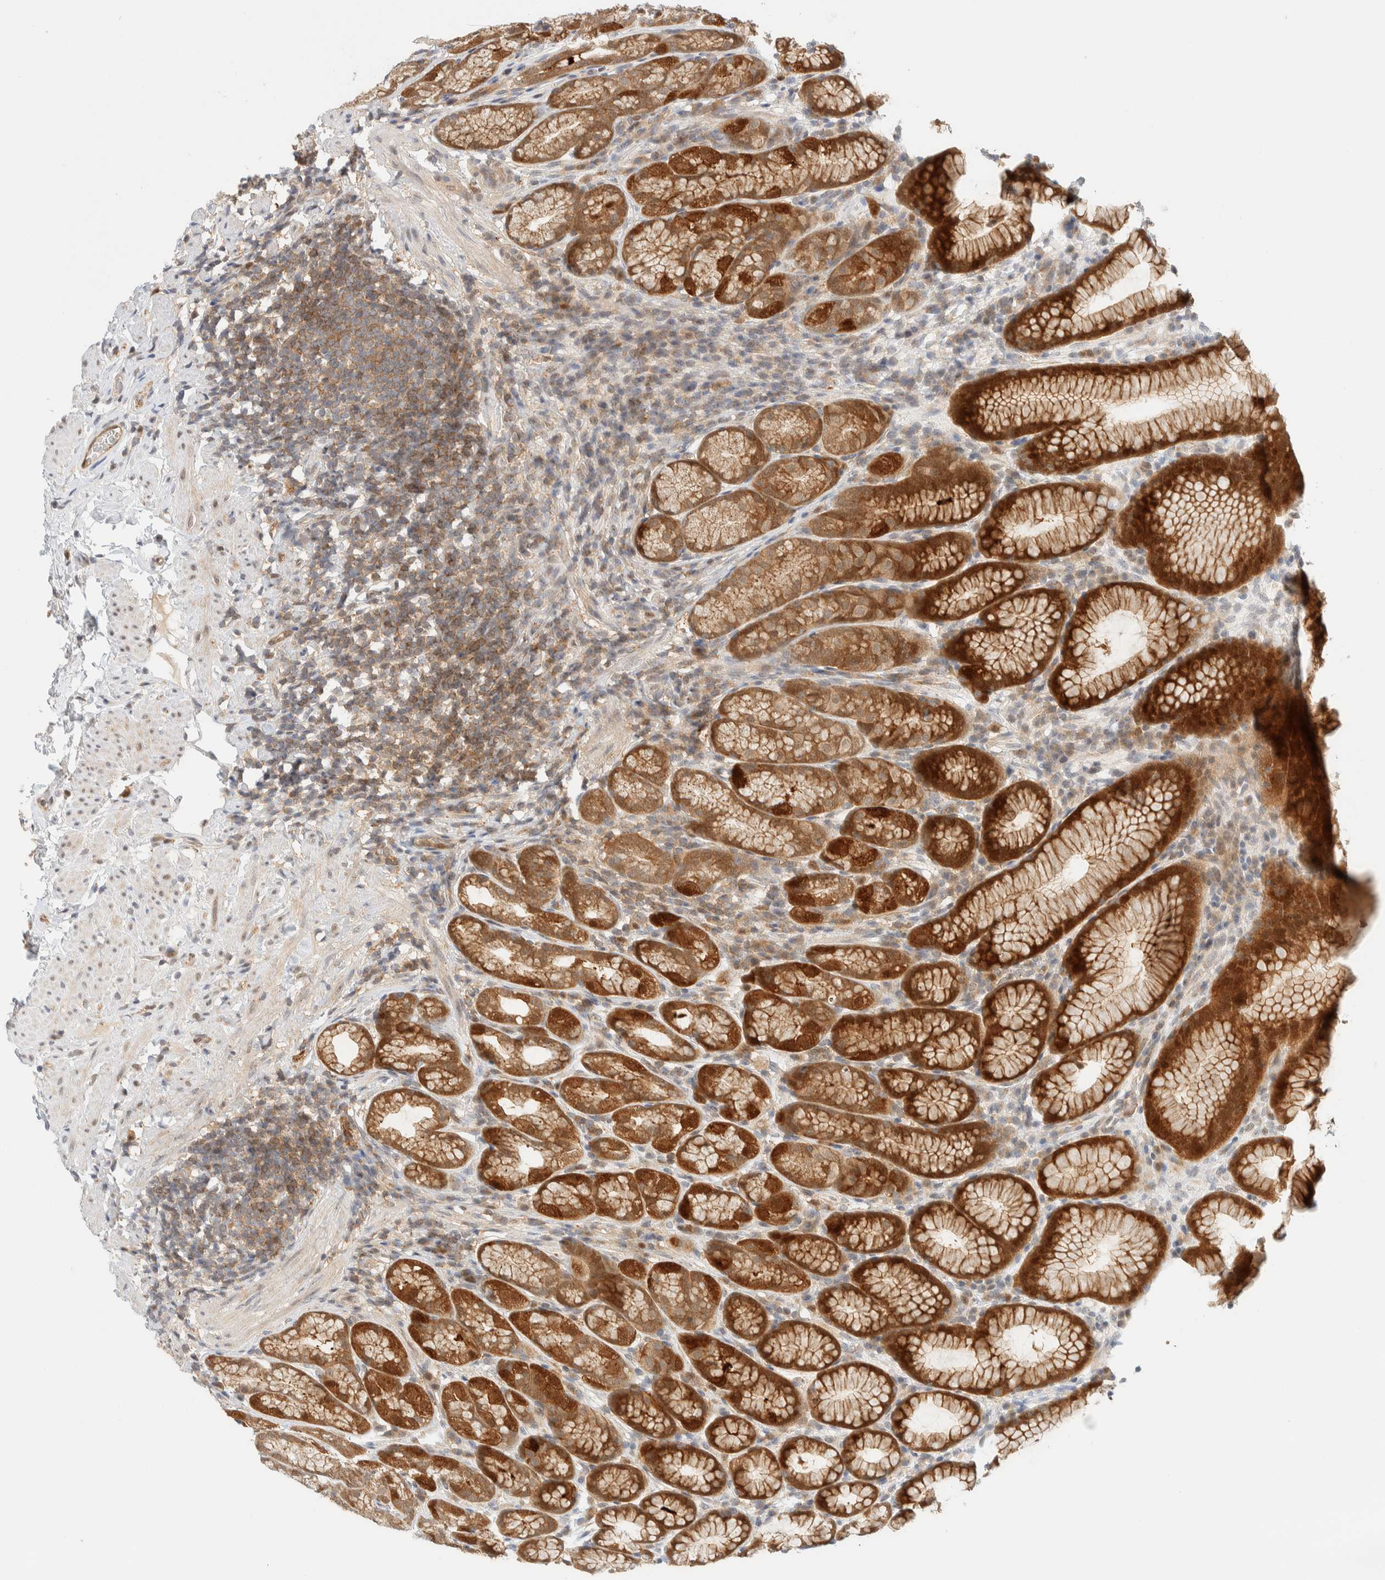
{"staining": {"intensity": "strong", "quantity": ">75%", "location": "cytoplasmic/membranous"}, "tissue": "stomach", "cell_type": "Glandular cells", "image_type": "normal", "snomed": [{"axis": "morphology", "description": "Normal tissue, NOS"}, {"axis": "topography", "description": "Stomach"}], "caption": "Immunohistochemistry image of benign stomach: human stomach stained using IHC displays high levels of strong protein expression localized specifically in the cytoplasmic/membranous of glandular cells, appearing as a cytoplasmic/membranous brown color.", "gene": "PCYT2", "patient": {"sex": "male", "age": 42}}